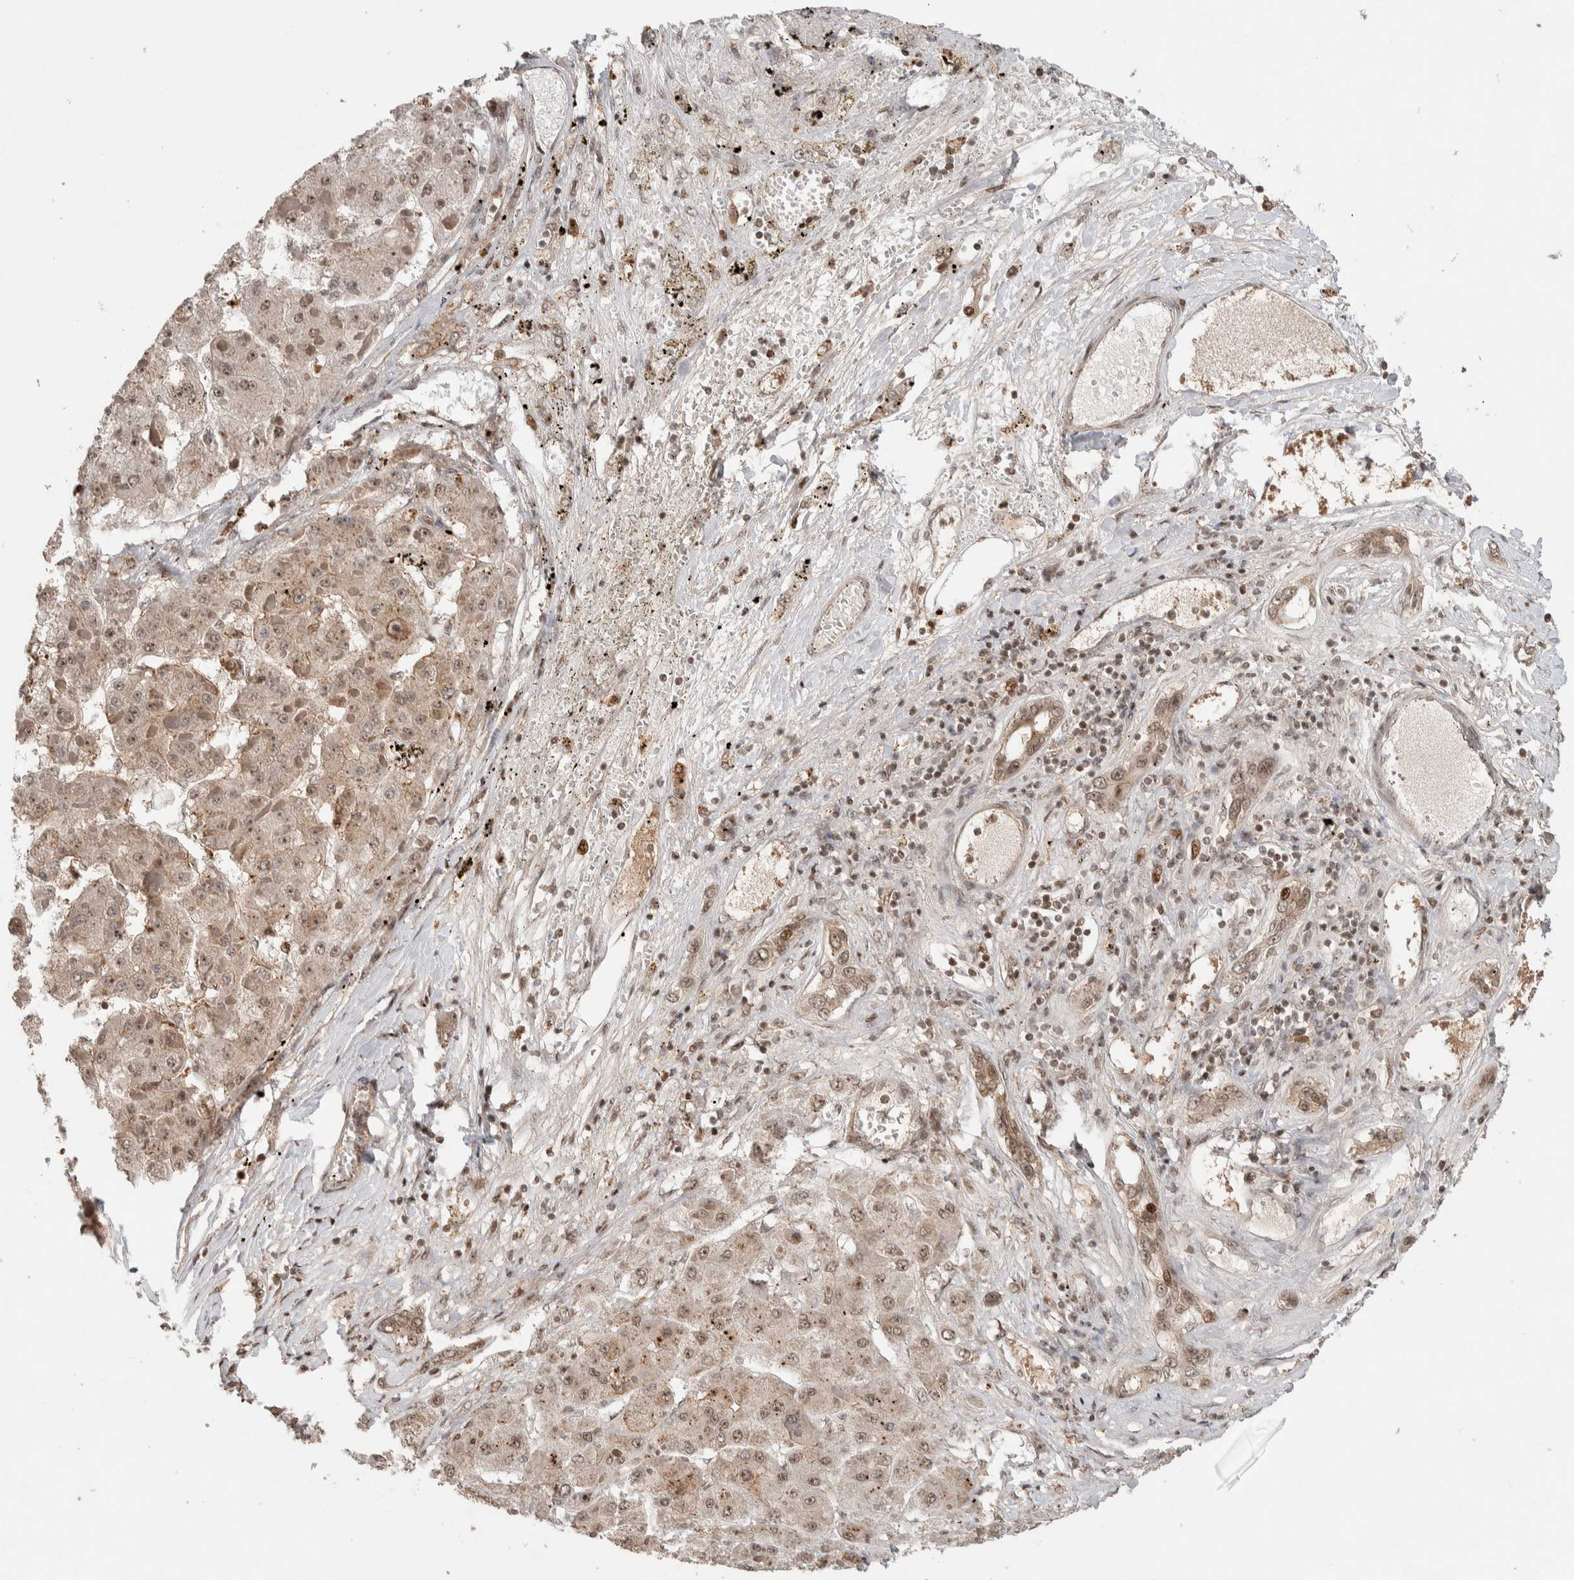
{"staining": {"intensity": "moderate", "quantity": "<25%", "location": "nuclear"}, "tissue": "liver cancer", "cell_type": "Tumor cells", "image_type": "cancer", "snomed": [{"axis": "morphology", "description": "Carcinoma, Hepatocellular, NOS"}, {"axis": "topography", "description": "Liver"}], "caption": "Hepatocellular carcinoma (liver) was stained to show a protein in brown. There is low levels of moderate nuclear expression in approximately <25% of tumor cells. The staining was performed using DAB (3,3'-diaminobenzidine), with brown indicating positive protein expression. Nuclei are stained blue with hematoxylin.", "gene": "ZNF521", "patient": {"sex": "female", "age": 73}}